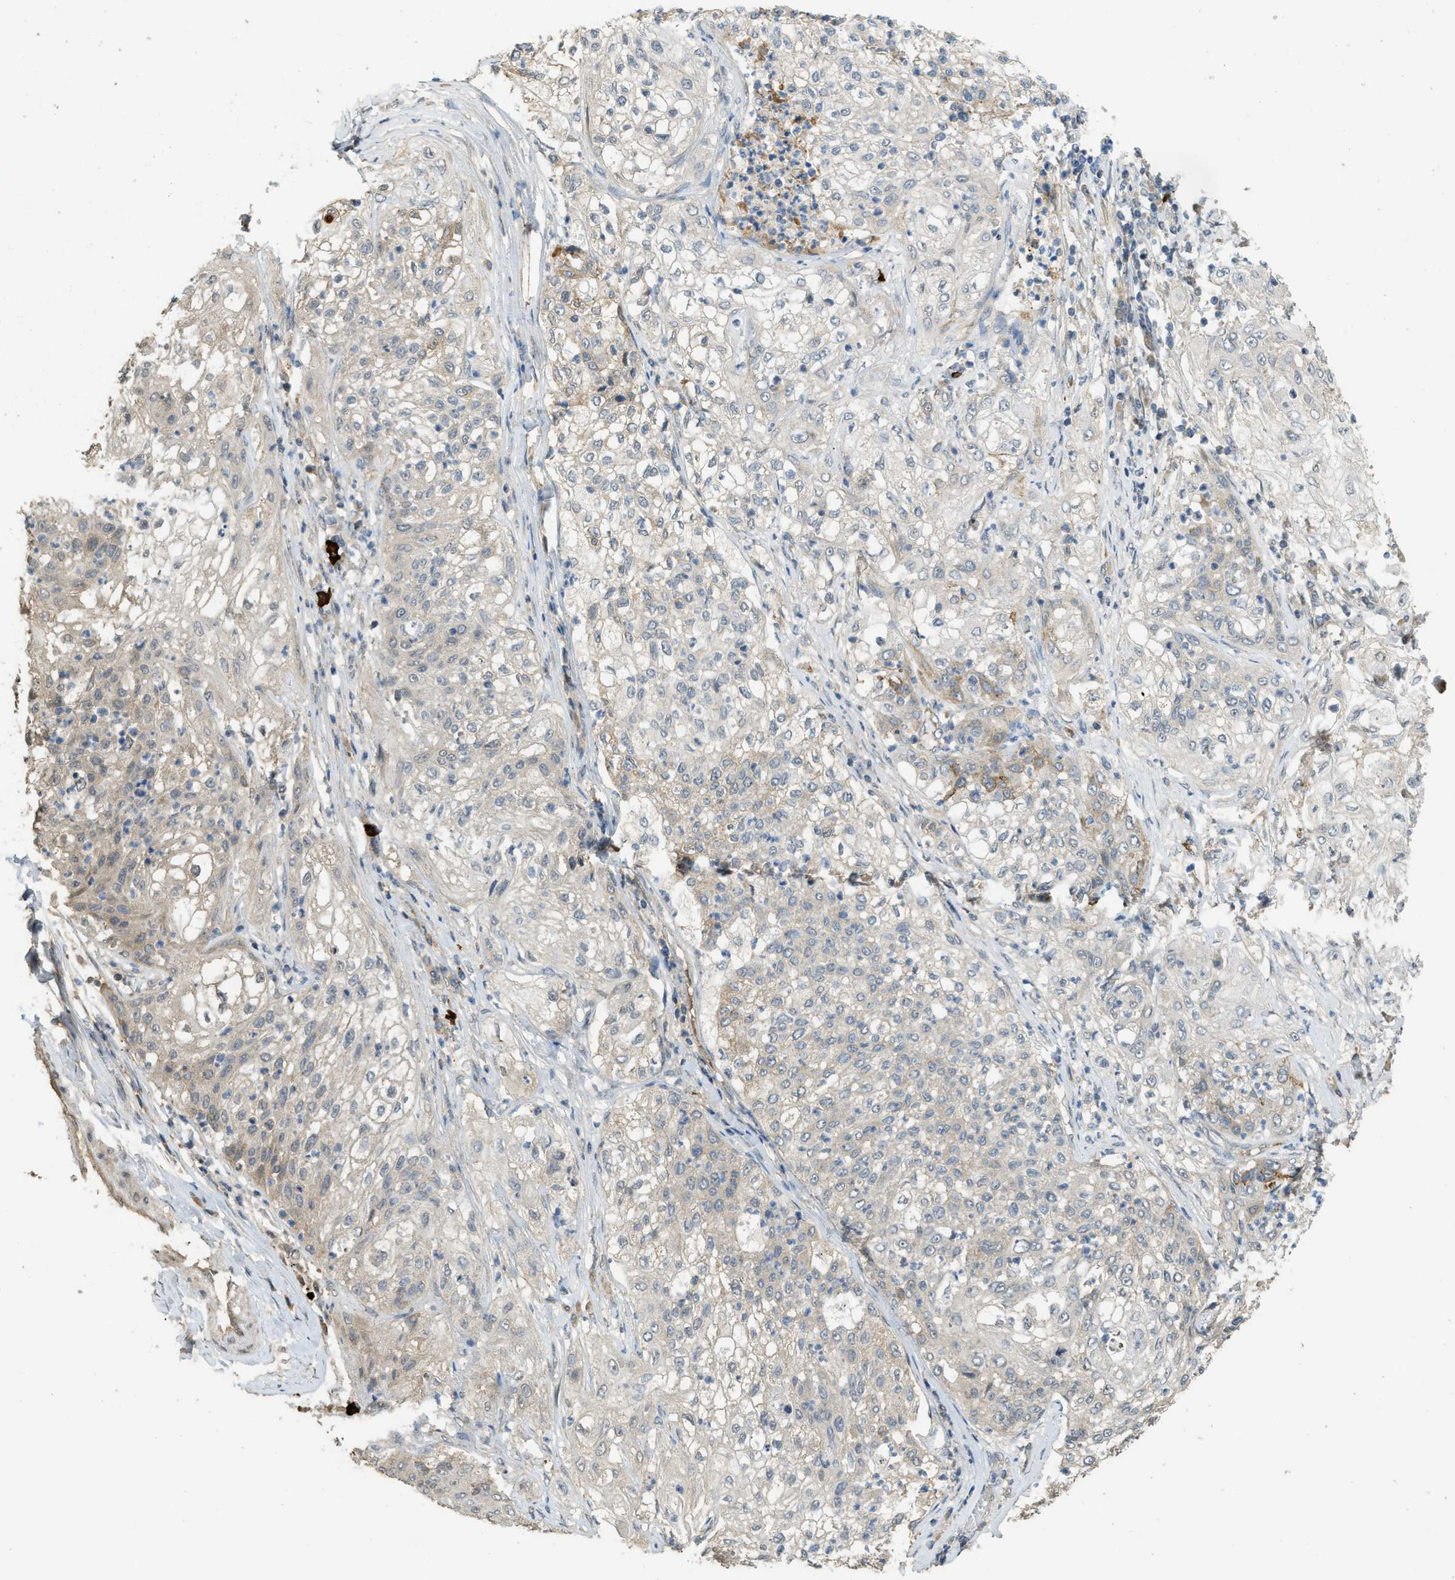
{"staining": {"intensity": "negative", "quantity": "none", "location": "none"}, "tissue": "lung cancer", "cell_type": "Tumor cells", "image_type": "cancer", "snomed": [{"axis": "morphology", "description": "Inflammation, NOS"}, {"axis": "morphology", "description": "Squamous cell carcinoma, NOS"}, {"axis": "topography", "description": "Lymph node"}, {"axis": "topography", "description": "Soft tissue"}, {"axis": "topography", "description": "Lung"}], "caption": "Micrograph shows no significant protein expression in tumor cells of lung cancer (squamous cell carcinoma).", "gene": "IGF2BP2", "patient": {"sex": "male", "age": 66}}